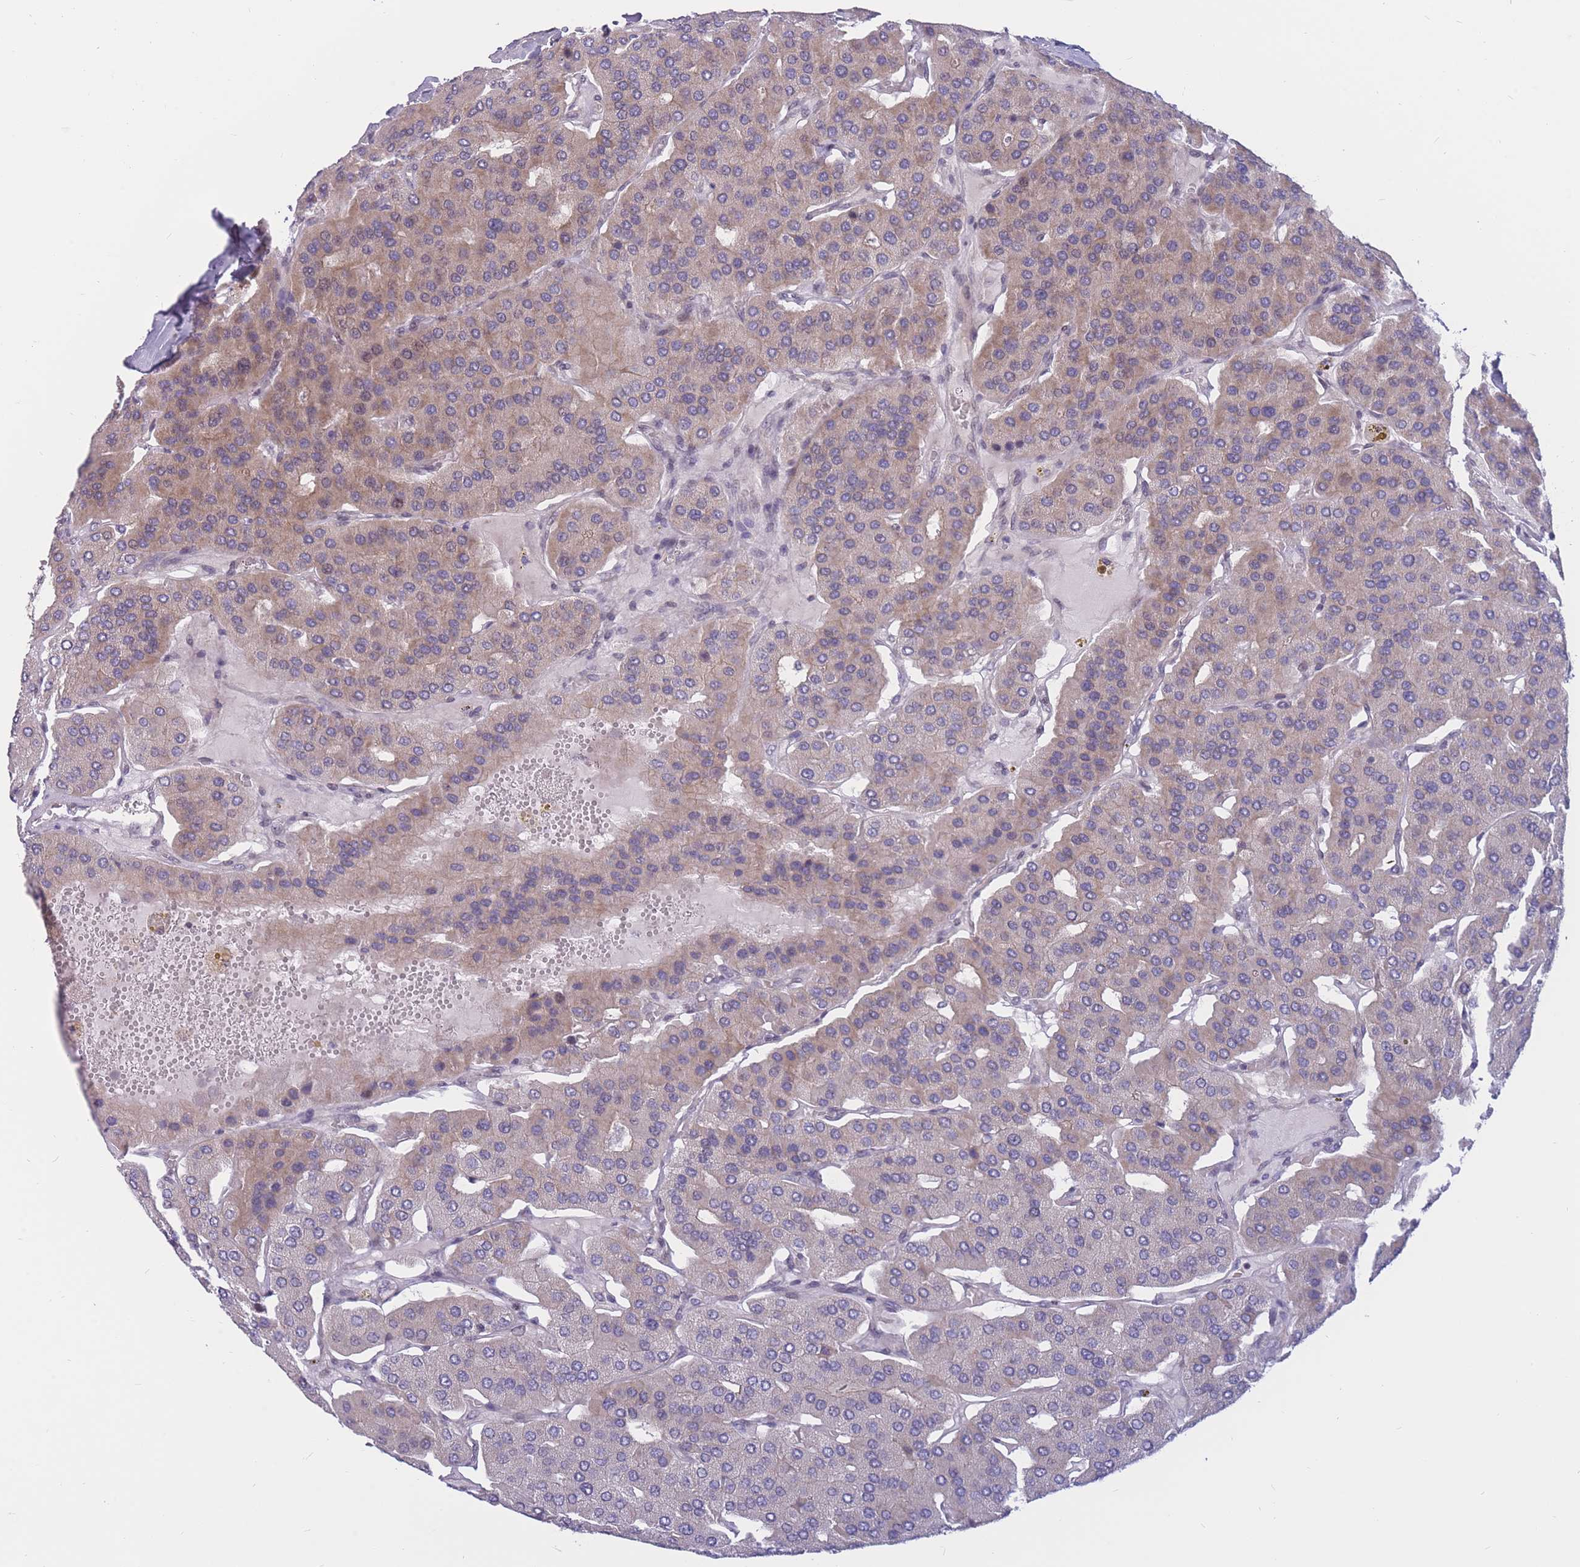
{"staining": {"intensity": "weak", "quantity": "<25%", "location": "cytoplasmic/membranous"}, "tissue": "parathyroid gland", "cell_type": "Glandular cells", "image_type": "normal", "snomed": [{"axis": "morphology", "description": "Normal tissue, NOS"}, {"axis": "morphology", "description": "Adenoma, NOS"}, {"axis": "topography", "description": "Parathyroid gland"}], "caption": "Glandular cells show no significant expression in unremarkable parathyroid gland. (Brightfield microscopy of DAB (3,3'-diaminobenzidine) immunohistochemistry at high magnification).", "gene": "BCL9L", "patient": {"sex": "female", "age": 86}}